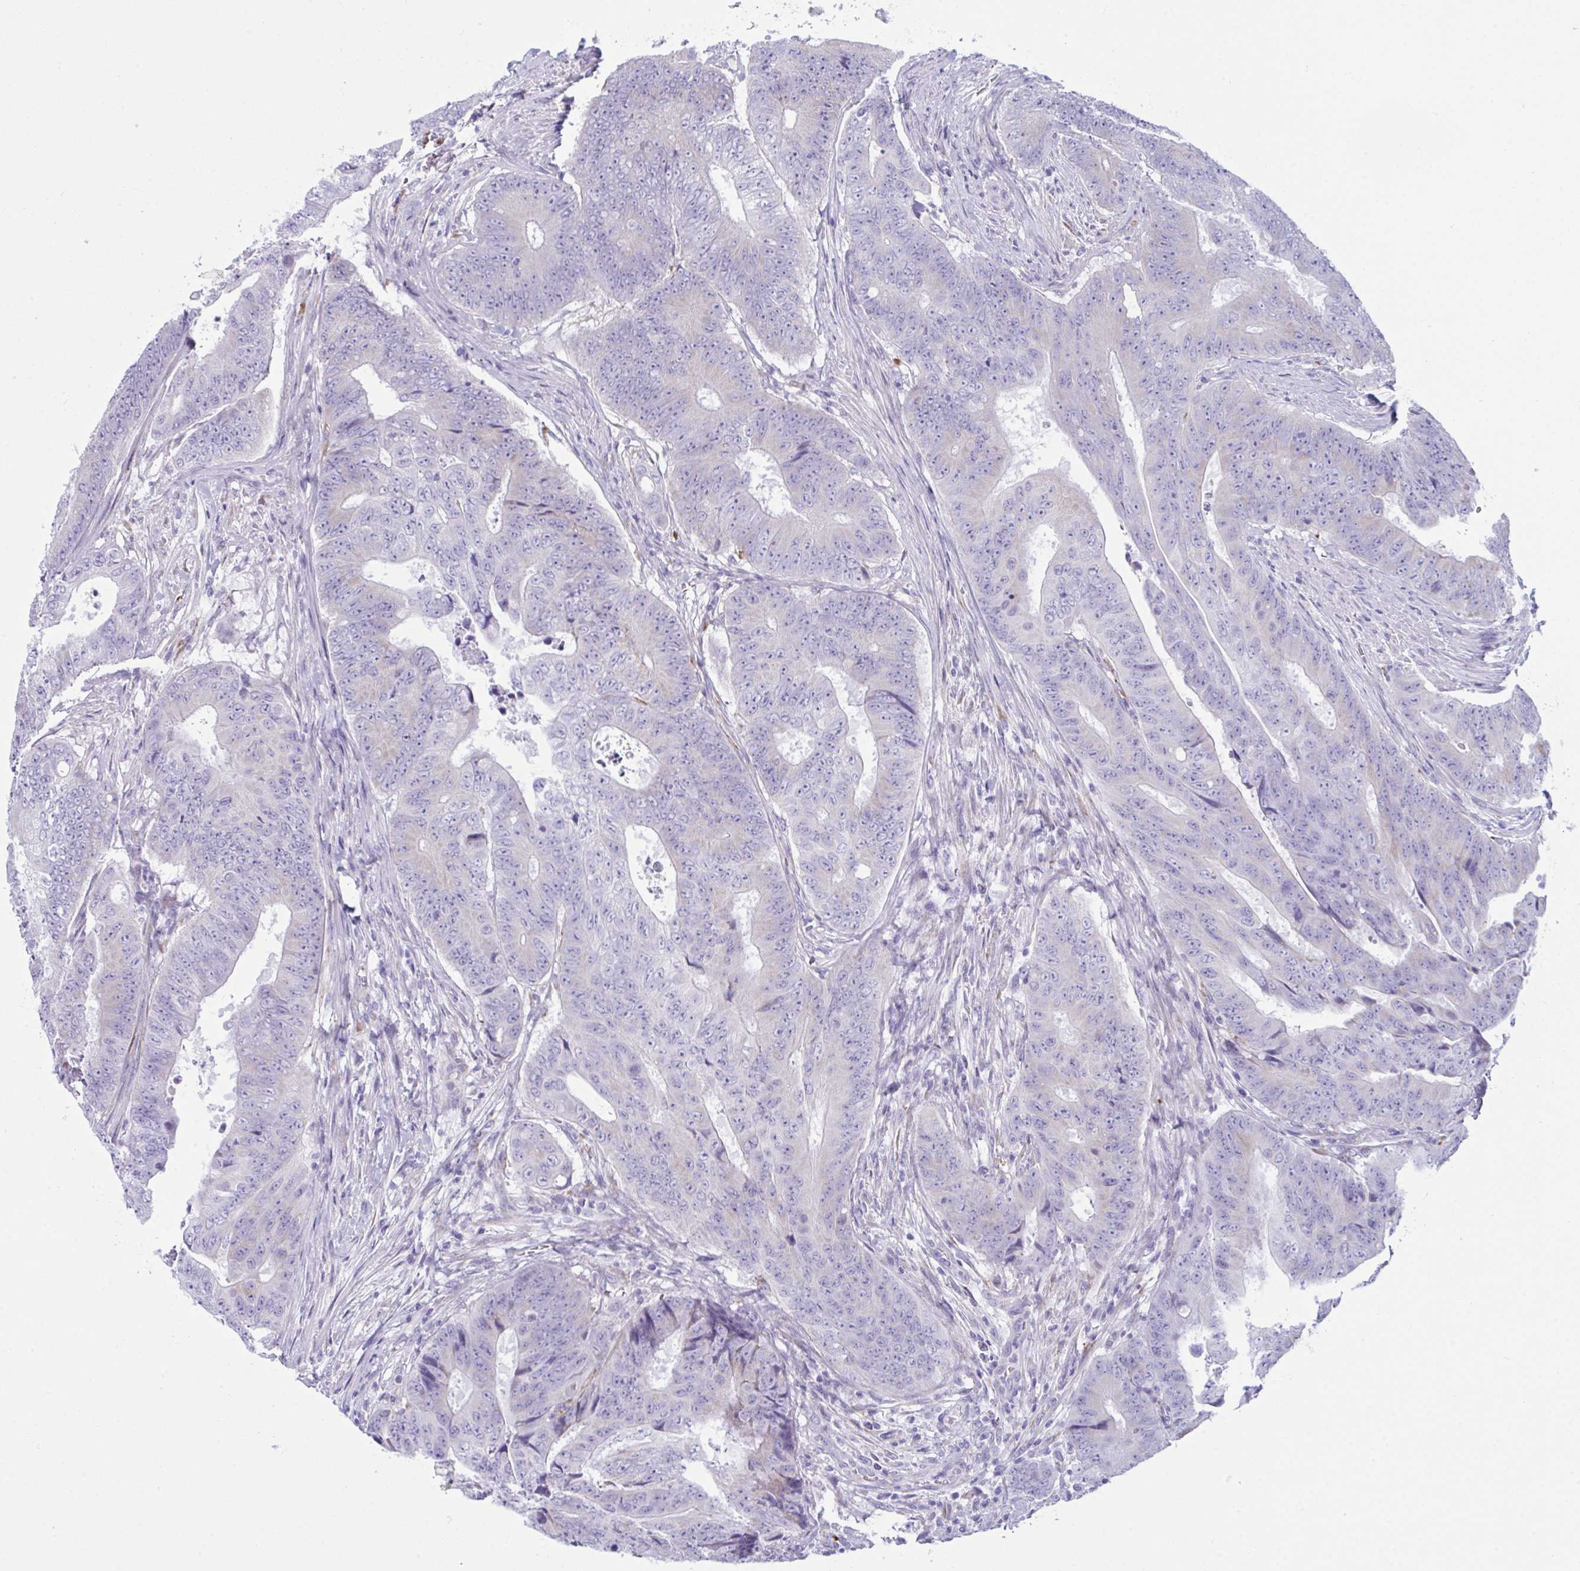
{"staining": {"intensity": "negative", "quantity": "none", "location": "none"}, "tissue": "colorectal cancer", "cell_type": "Tumor cells", "image_type": "cancer", "snomed": [{"axis": "morphology", "description": "Adenocarcinoma, NOS"}, {"axis": "topography", "description": "Colon"}], "caption": "Tumor cells are negative for protein expression in human colorectal cancer.", "gene": "BBS1", "patient": {"sex": "female", "age": 48}}